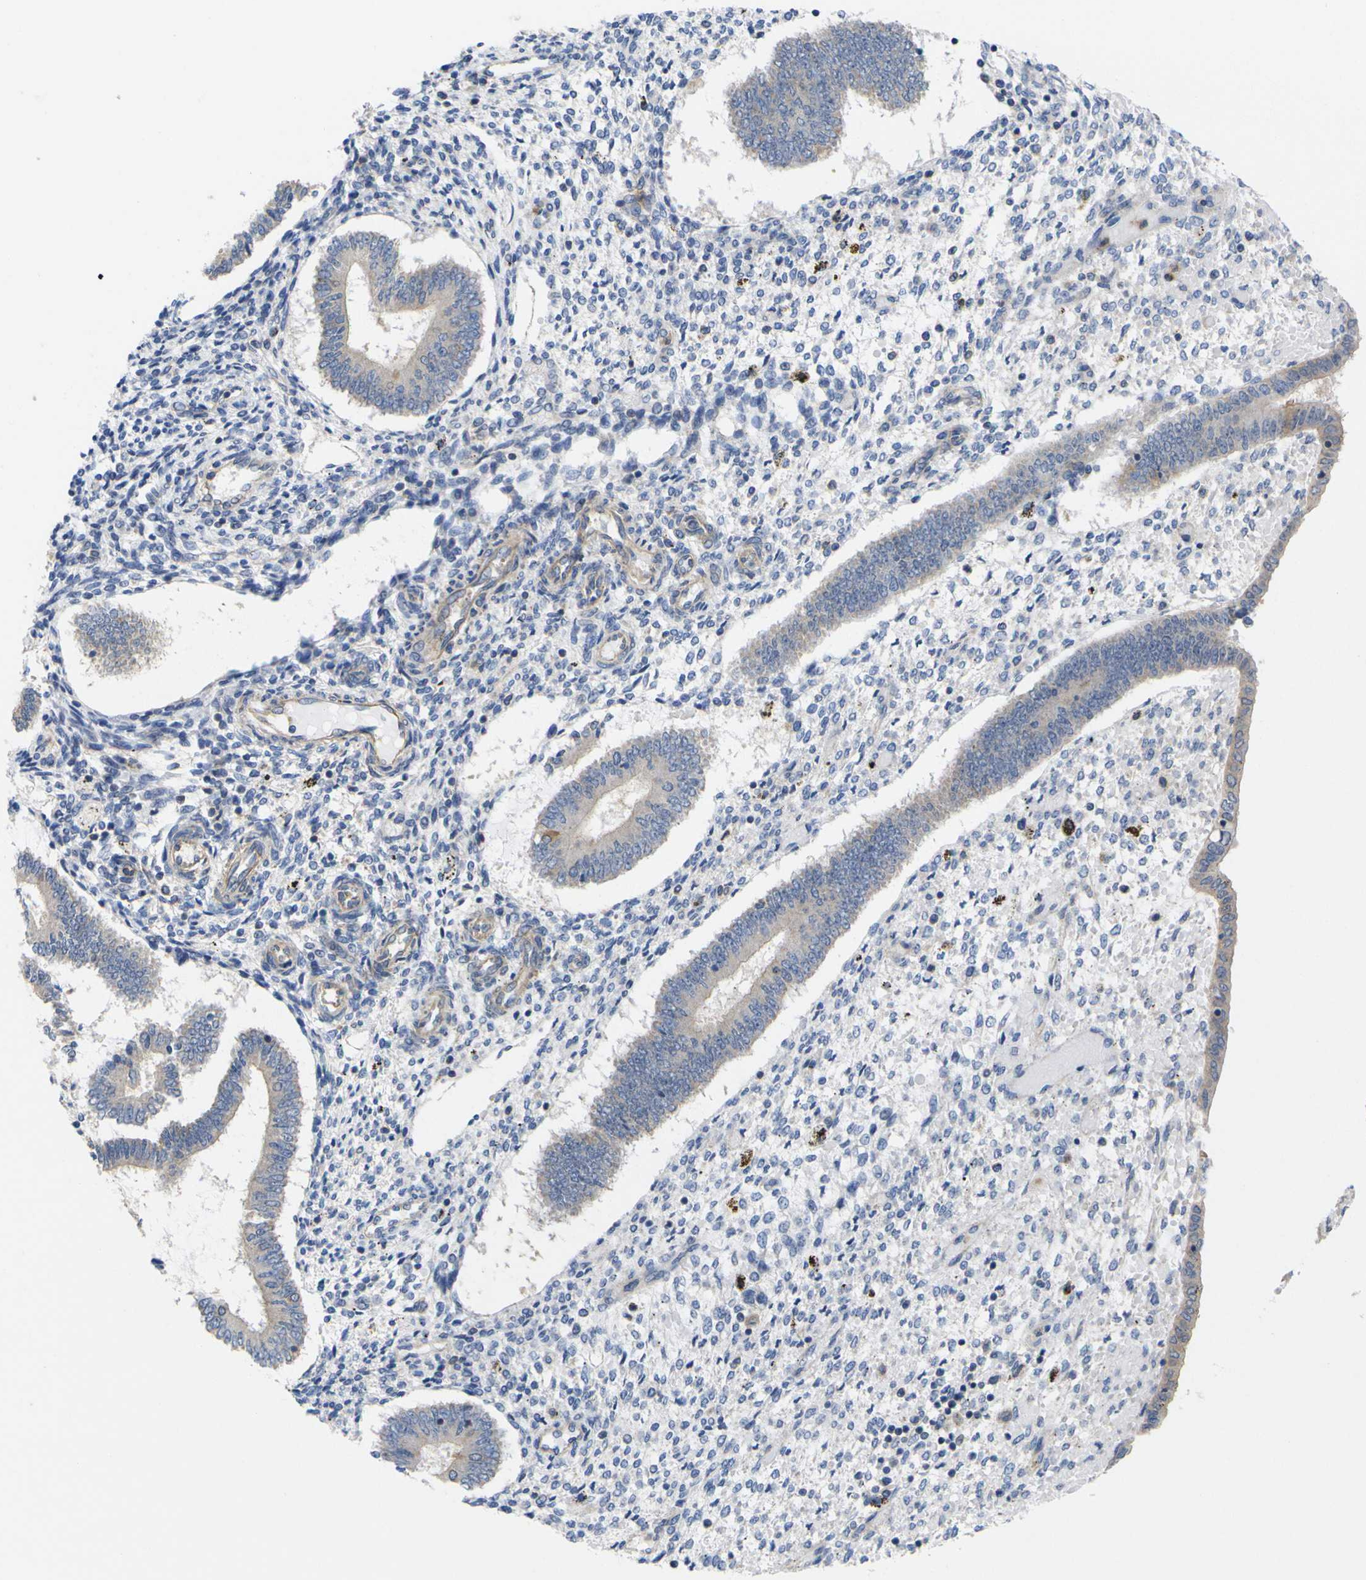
{"staining": {"intensity": "weak", "quantity": "<25%", "location": "cytoplasmic/membranous"}, "tissue": "endometrium", "cell_type": "Cells in endometrial stroma", "image_type": "normal", "snomed": [{"axis": "morphology", "description": "Normal tissue, NOS"}, {"axis": "topography", "description": "Endometrium"}], "caption": "A high-resolution photomicrograph shows IHC staining of benign endometrium, which demonstrates no significant expression in cells in endometrial stroma. (DAB (3,3'-diaminobenzidine) immunohistochemistry, high magnification).", "gene": "USH1C", "patient": {"sex": "female", "age": 42}}